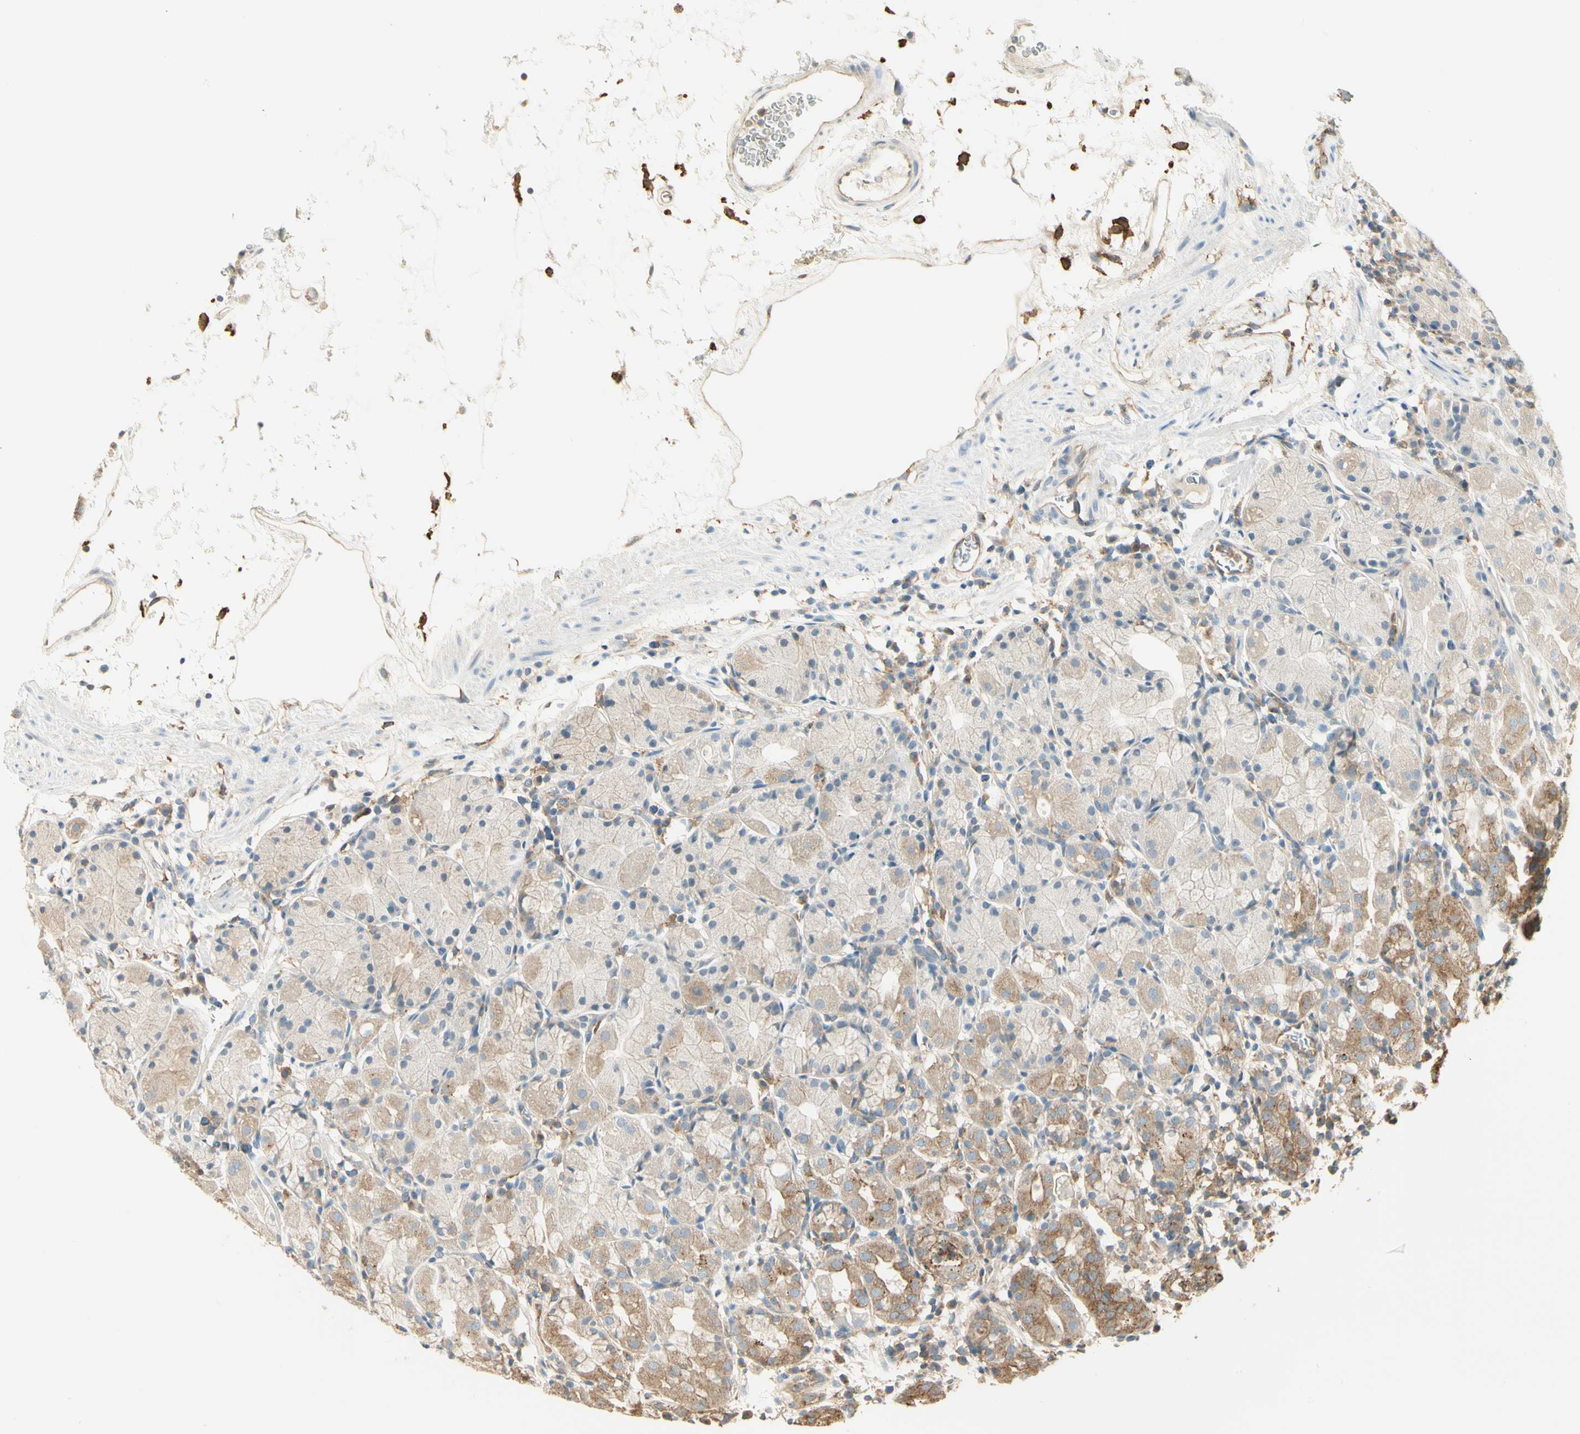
{"staining": {"intensity": "moderate", "quantity": ">75%", "location": "cytoplasmic/membranous"}, "tissue": "stomach", "cell_type": "Glandular cells", "image_type": "normal", "snomed": [{"axis": "morphology", "description": "Normal tissue, NOS"}, {"axis": "topography", "description": "Stomach"}, {"axis": "topography", "description": "Stomach, lower"}], "caption": "Stomach stained with DAB immunohistochemistry reveals medium levels of moderate cytoplasmic/membranous expression in approximately >75% of glandular cells.", "gene": "AGFG1", "patient": {"sex": "female", "age": 75}}